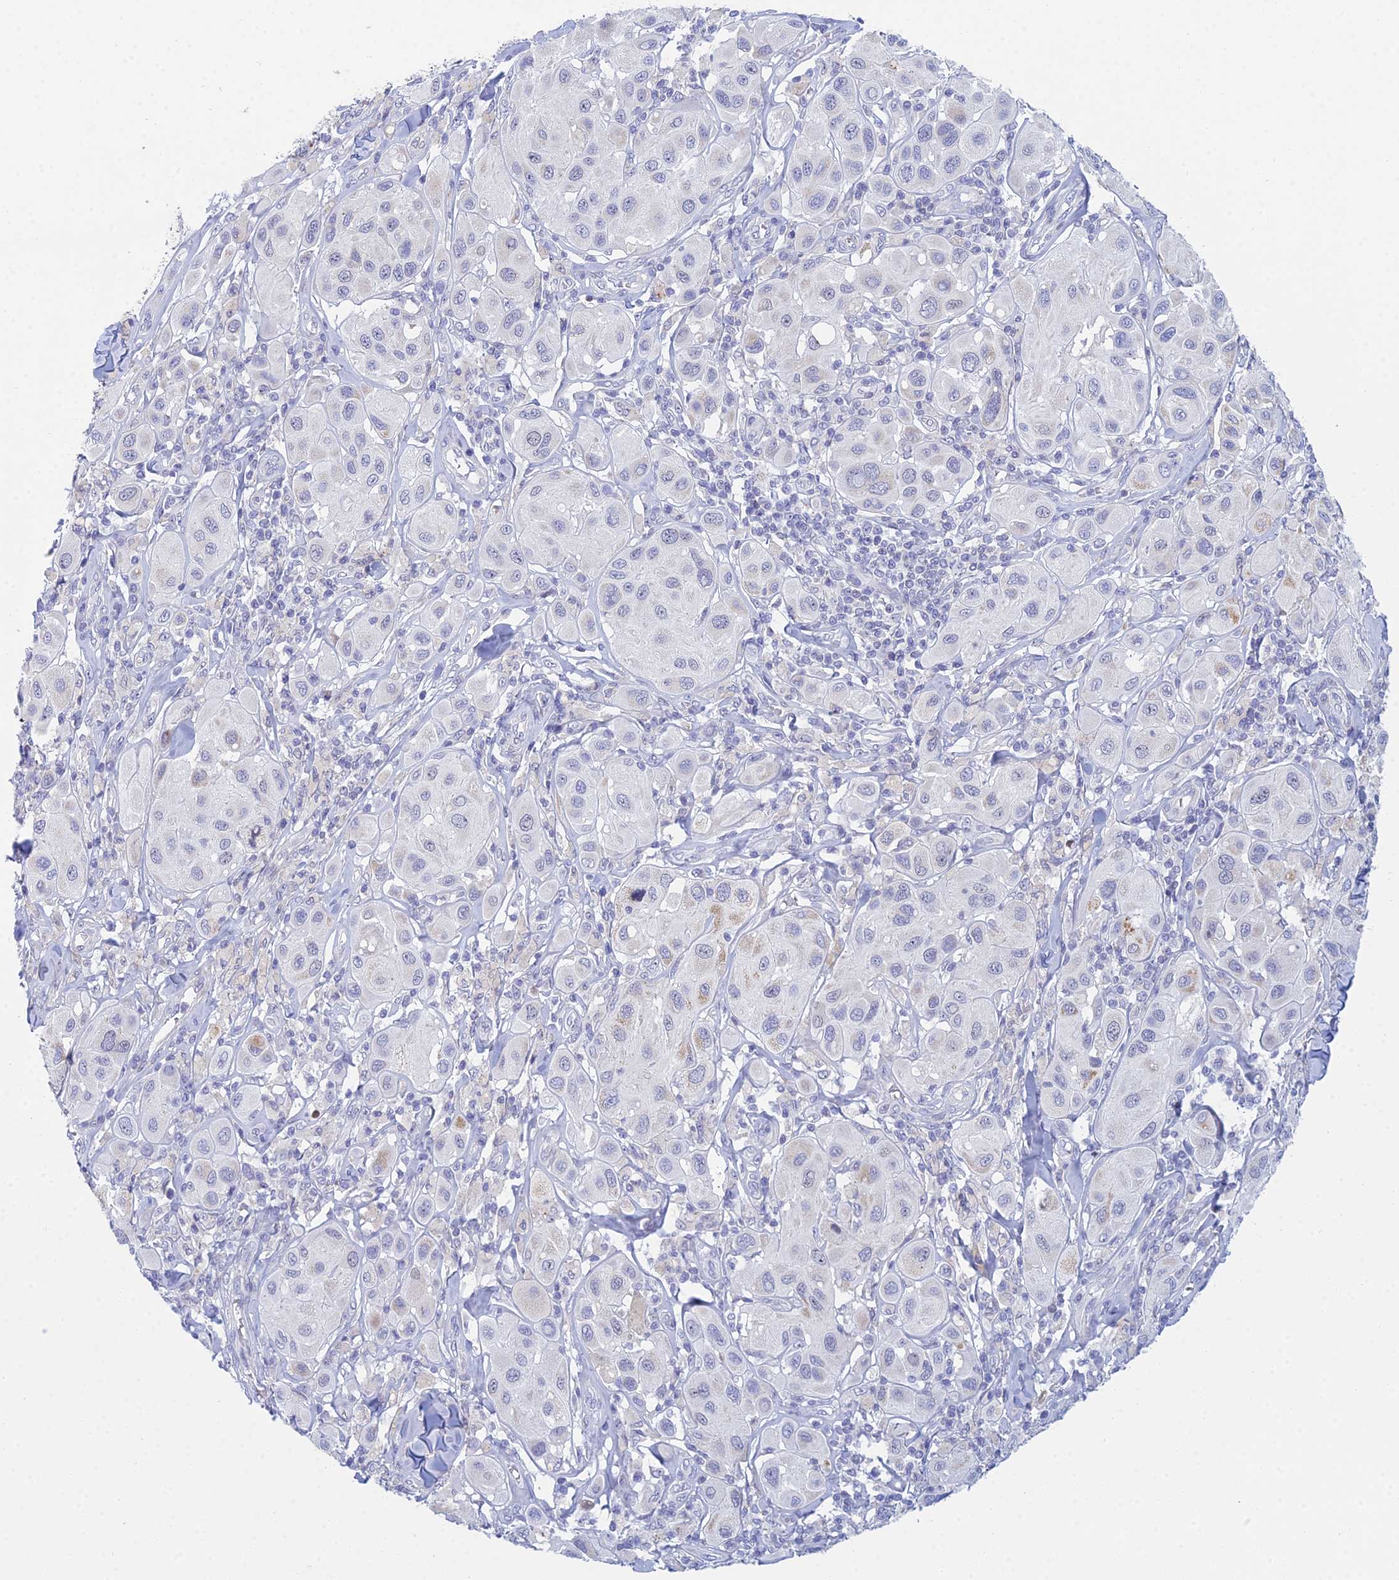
{"staining": {"intensity": "negative", "quantity": "none", "location": "none"}, "tissue": "melanoma", "cell_type": "Tumor cells", "image_type": "cancer", "snomed": [{"axis": "morphology", "description": "Malignant melanoma, Metastatic site"}, {"axis": "topography", "description": "Skin"}], "caption": "An image of human malignant melanoma (metastatic site) is negative for staining in tumor cells.", "gene": "PRR13", "patient": {"sex": "male", "age": 41}}